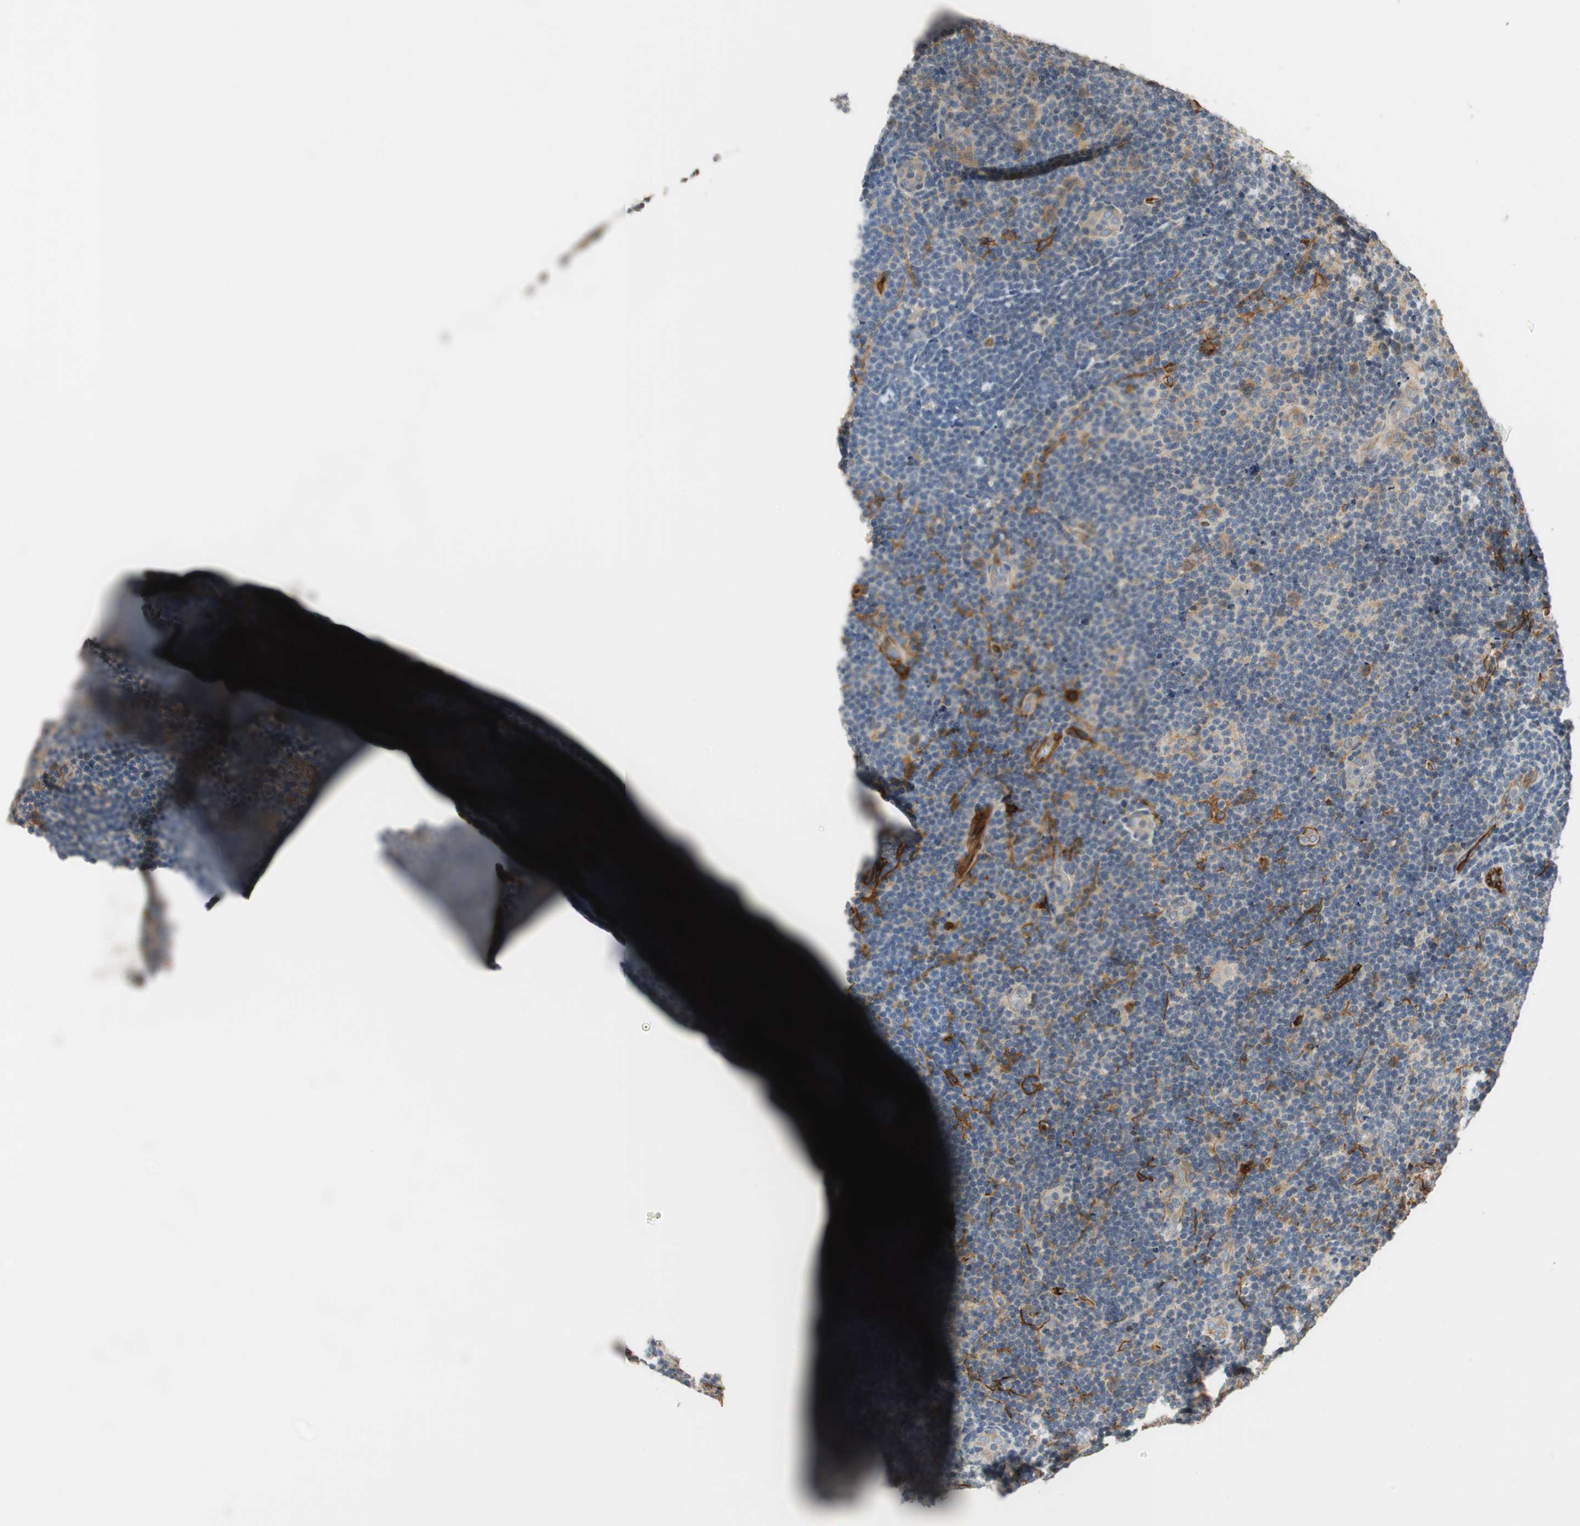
{"staining": {"intensity": "negative", "quantity": "none", "location": "none"}, "tissue": "lymphoma", "cell_type": "Tumor cells", "image_type": "cancer", "snomed": [{"axis": "morphology", "description": "Malignant lymphoma, non-Hodgkin's type, Low grade"}, {"axis": "topography", "description": "Lymph node"}], "caption": "Tumor cells are negative for protein expression in human lymphoma.", "gene": "ALPL", "patient": {"sex": "male", "age": 83}}